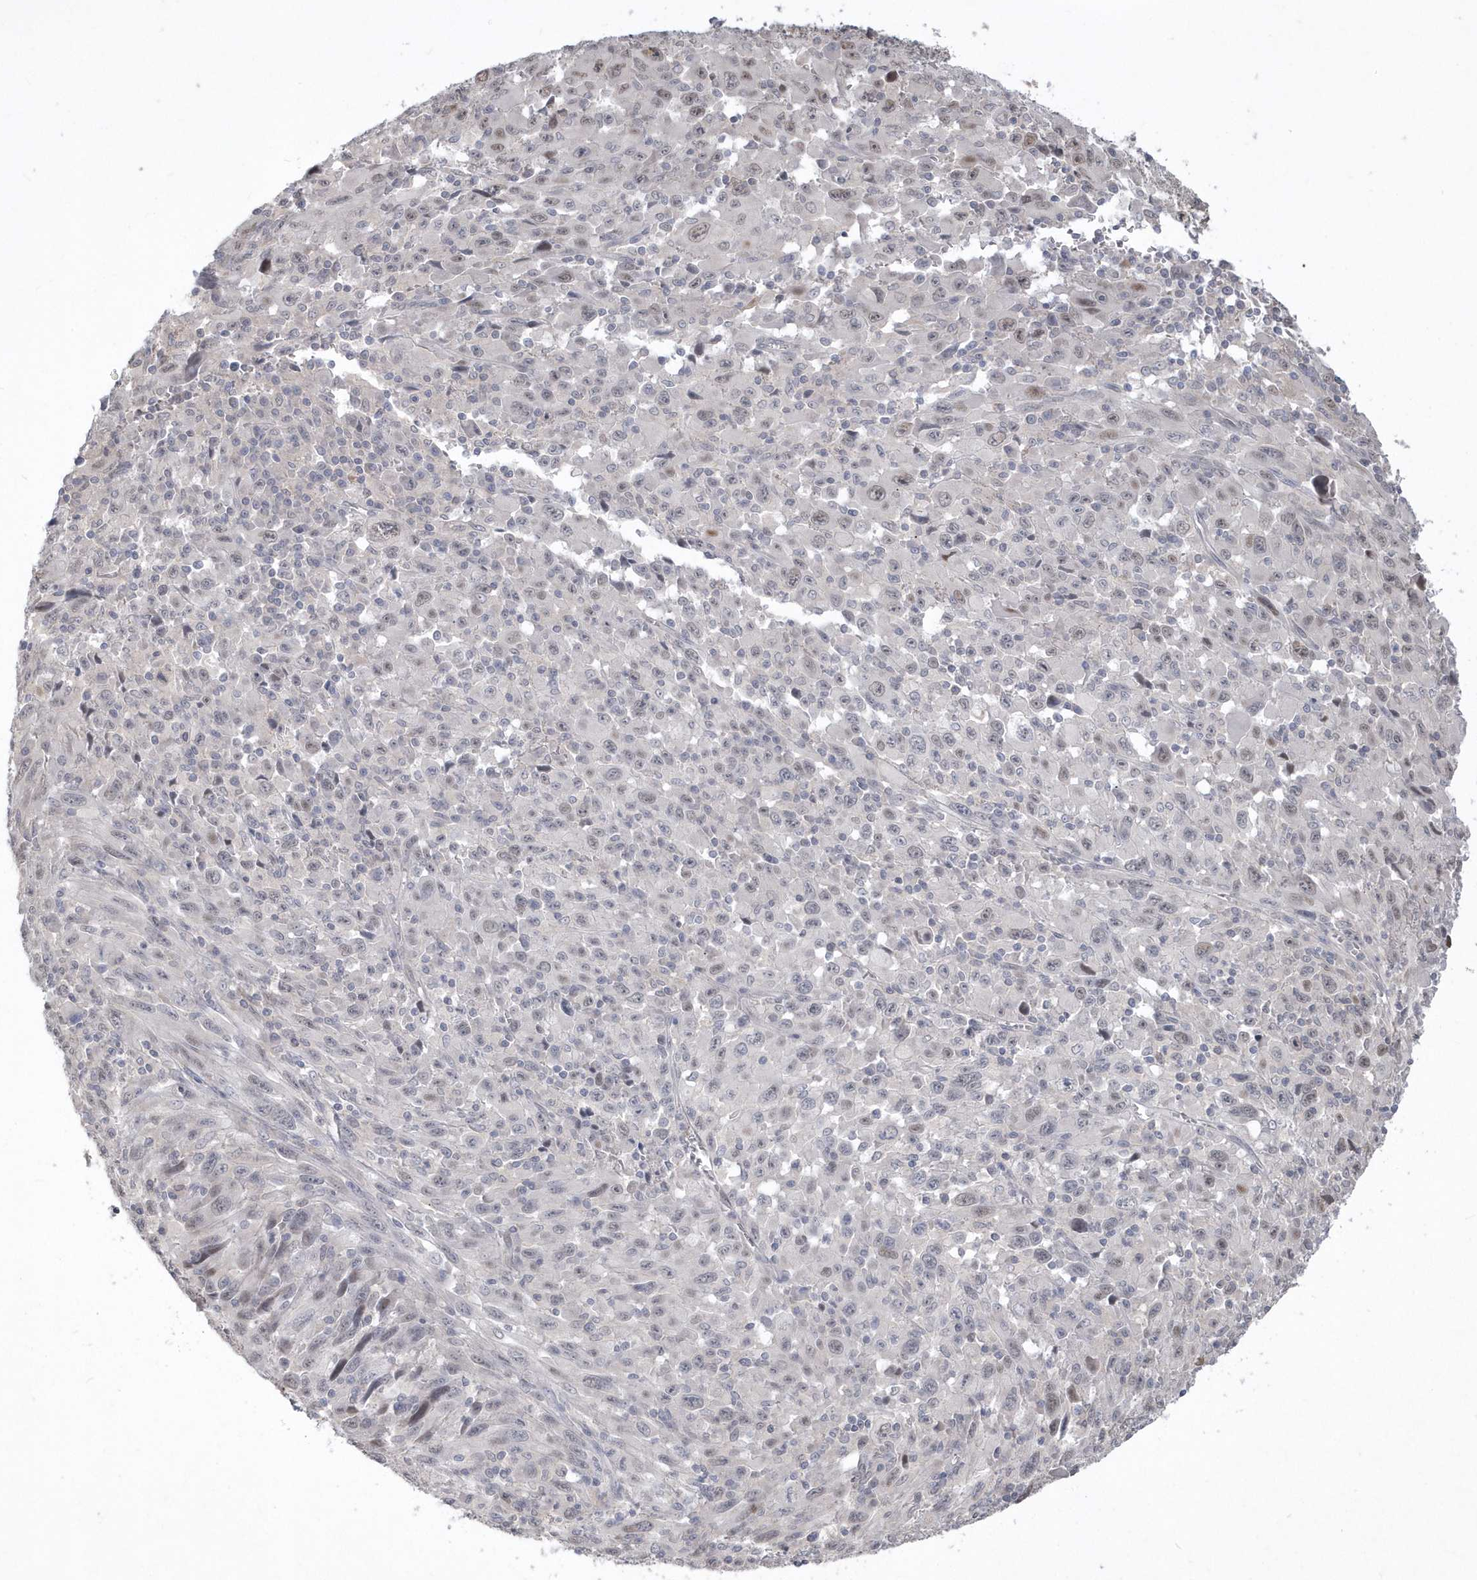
{"staining": {"intensity": "weak", "quantity": "25%-75%", "location": "nuclear"}, "tissue": "melanoma", "cell_type": "Tumor cells", "image_type": "cancer", "snomed": [{"axis": "morphology", "description": "Malignant melanoma, Metastatic site"}, {"axis": "topography", "description": "Skin"}], "caption": "Malignant melanoma (metastatic site) stained with DAB immunohistochemistry exhibits low levels of weak nuclear expression in about 25%-75% of tumor cells.", "gene": "TSPEAR", "patient": {"sex": "female", "age": 56}}